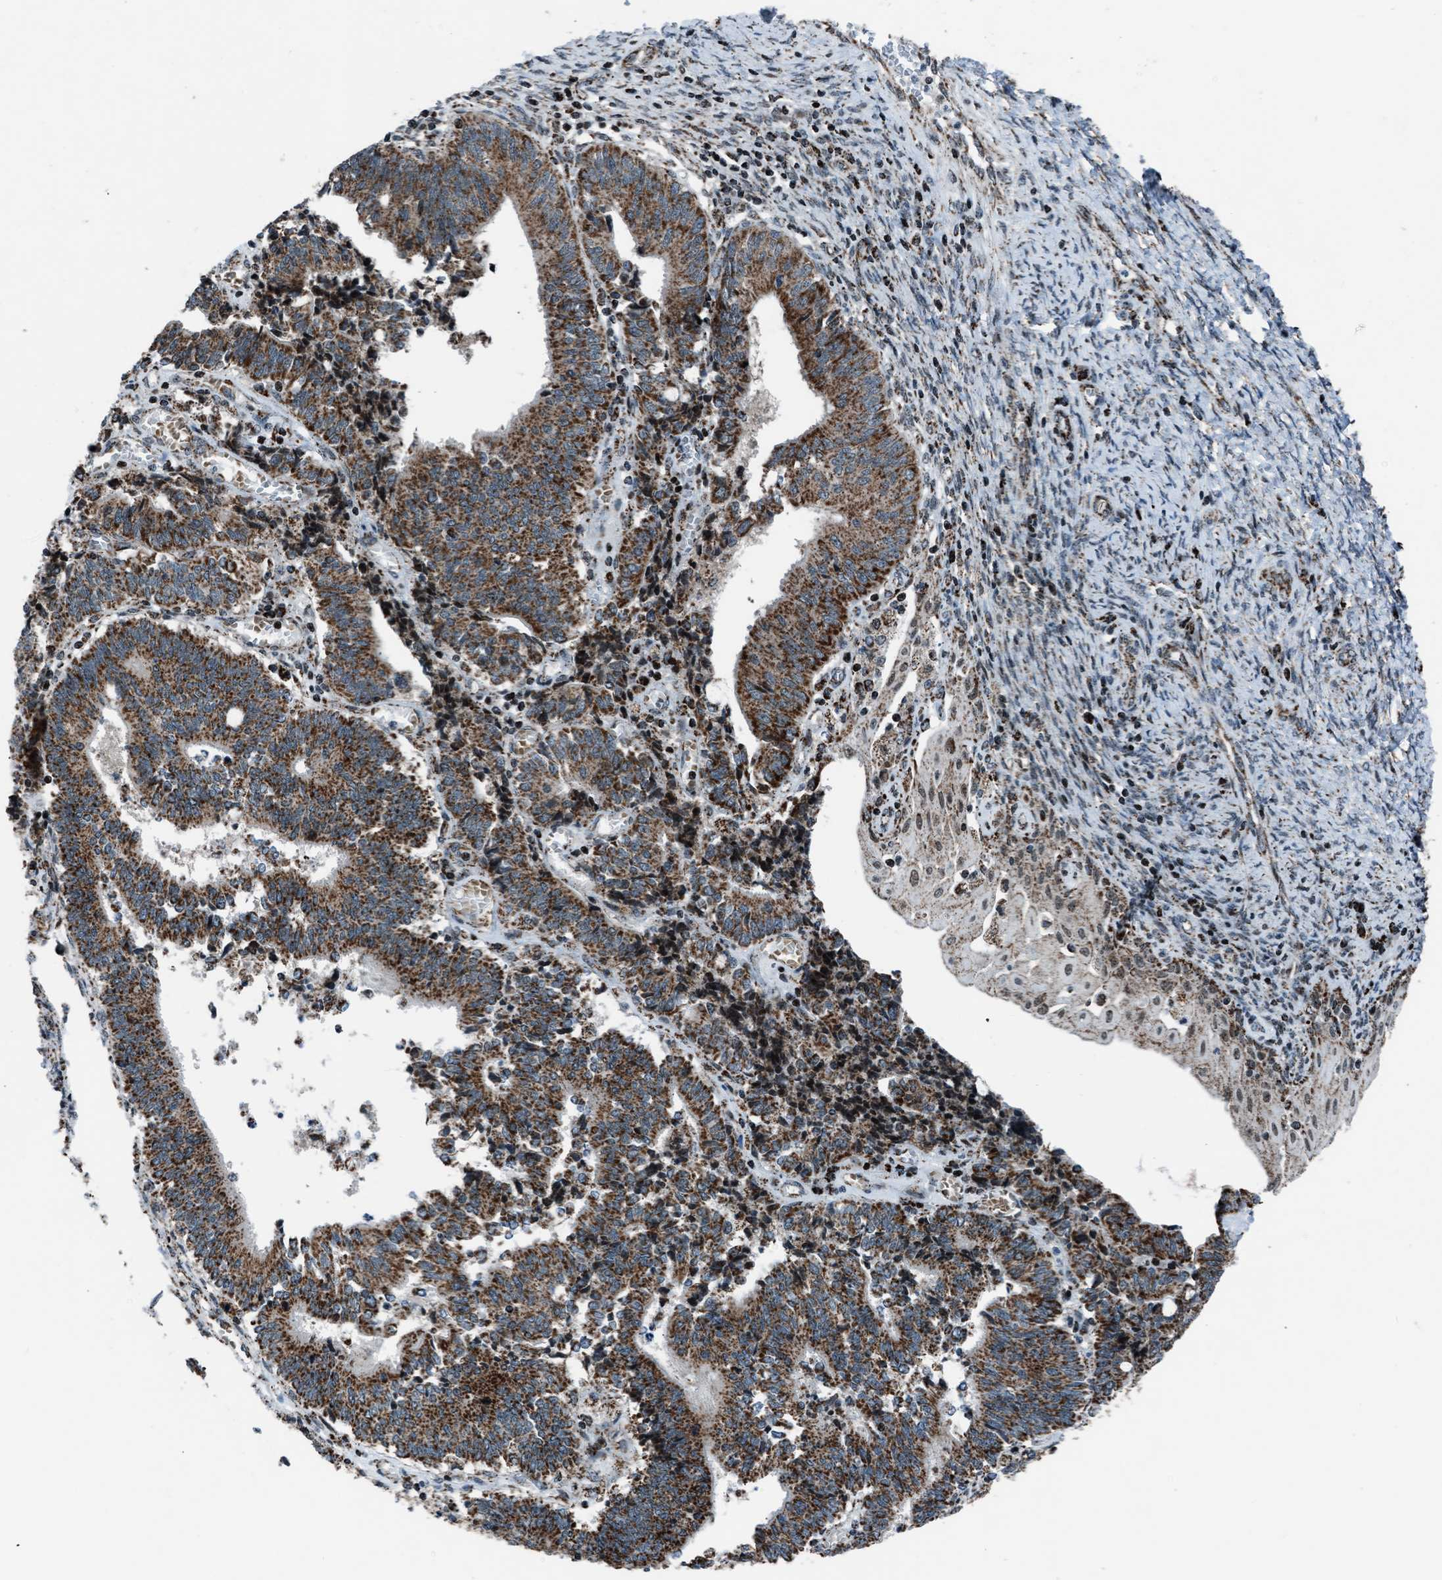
{"staining": {"intensity": "moderate", "quantity": ">75%", "location": "cytoplasmic/membranous,nuclear"}, "tissue": "cervical cancer", "cell_type": "Tumor cells", "image_type": "cancer", "snomed": [{"axis": "morphology", "description": "Adenocarcinoma, NOS"}, {"axis": "topography", "description": "Cervix"}], "caption": "A medium amount of moderate cytoplasmic/membranous and nuclear staining is appreciated in approximately >75% of tumor cells in cervical adenocarcinoma tissue.", "gene": "MORC3", "patient": {"sex": "female", "age": 44}}